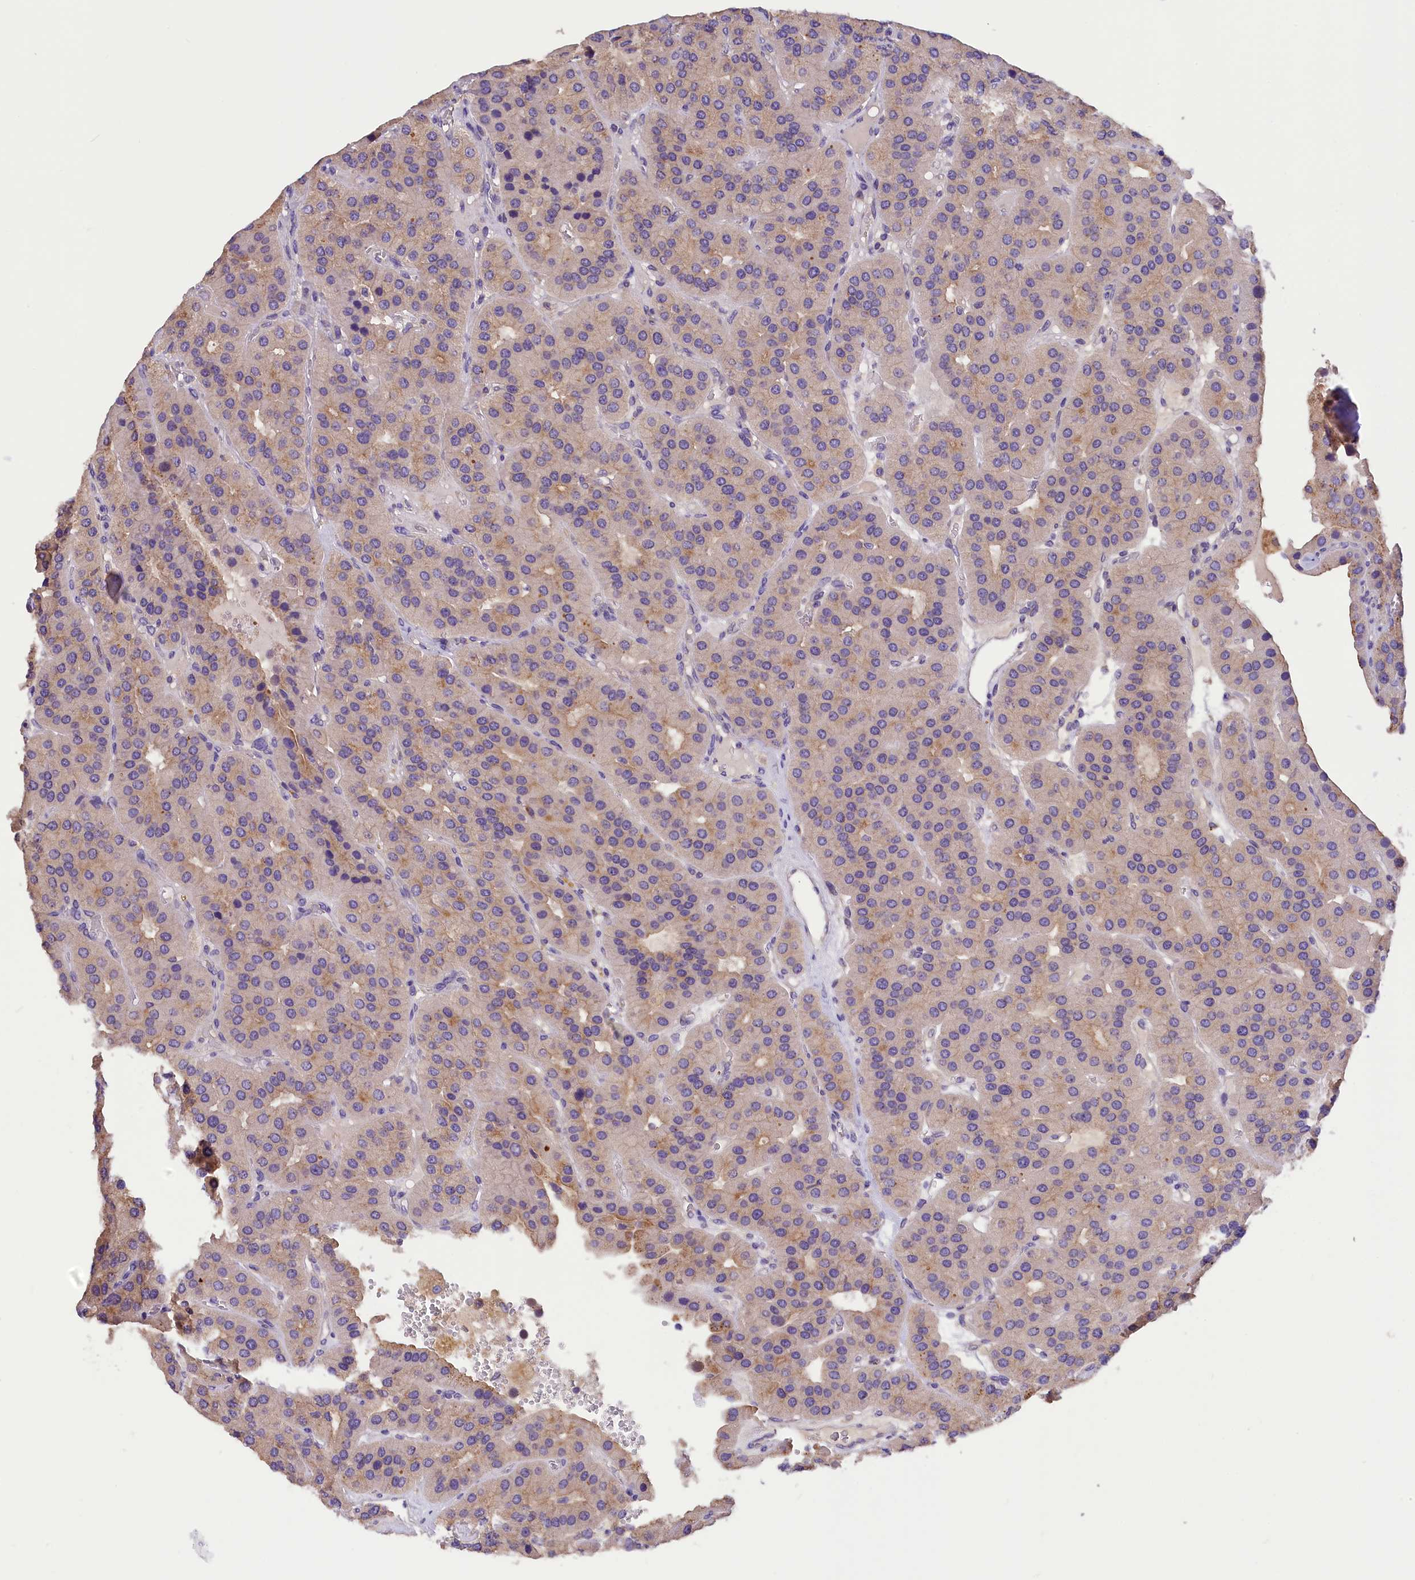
{"staining": {"intensity": "weak", "quantity": "25%-75%", "location": "cytoplasmic/membranous"}, "tissue": "parathyroid gland", "cell_type": "Glandular cells", "image_type": "normal", "snomed": [{"axis": "morphology", "description": "Normal tissue, NOS"}, {"axis": "morphology", "description": "Adenoma, NOS"}, {"axis": "topography", "description": "Parathyroid gland"}], "caption": "Weak cytoplasmic/membranous positivity for a protein is seen in approximately 25%-75% of glandular cells of benign parathyroid gland using immunohistochemistry (IHC).", "gene": "AP3B2", "patient": {"sex": "female", "age": 86}}